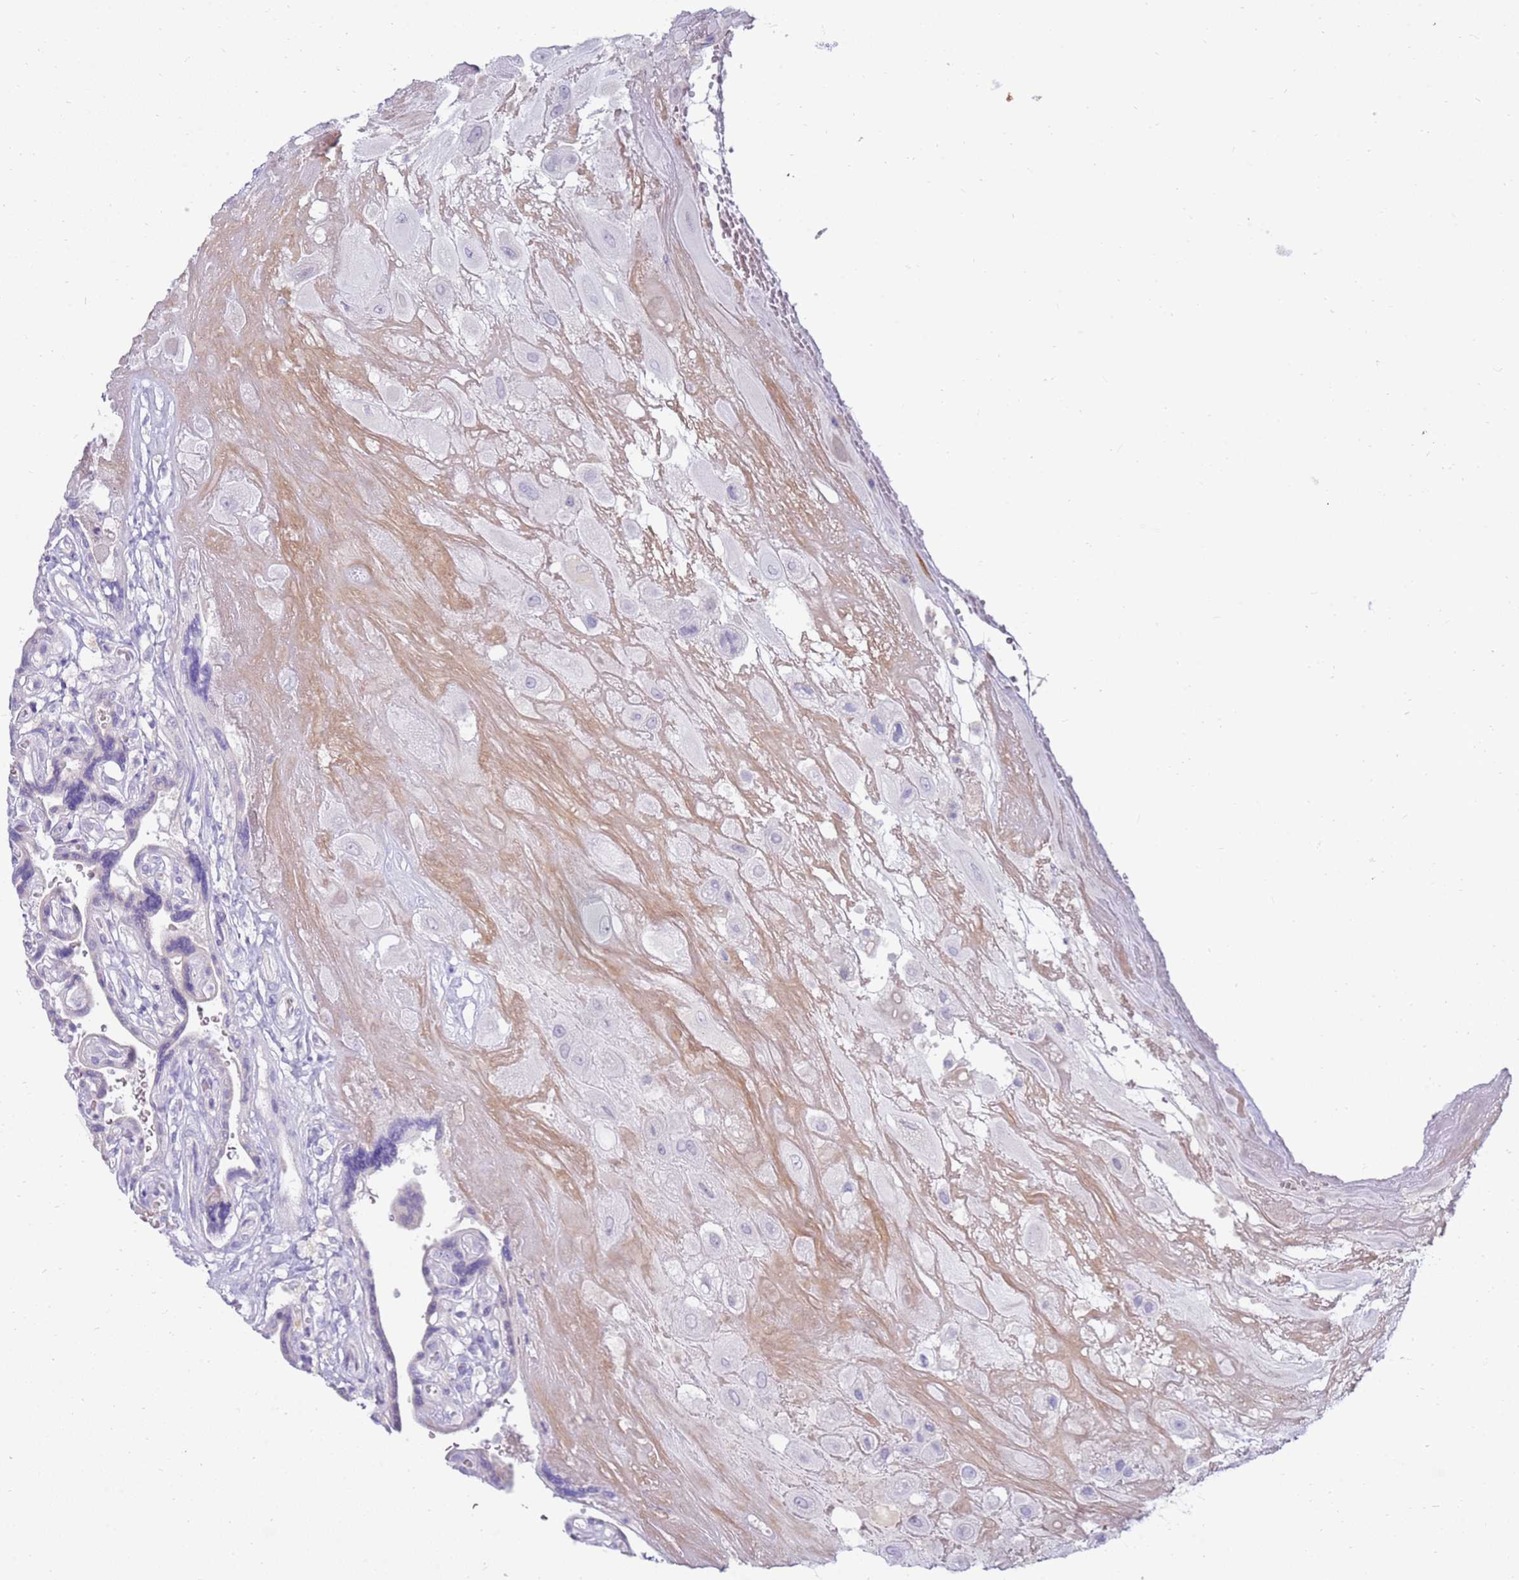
{"staining": {"intensity": "negative", "quantity": "none", "location": "none"}, "tissue": "placenta", "cell_type": "Decidual cells", "image_type": "normal", "snomed": [{"axis": "morphology", "description": "Normal tissue, NOS"}, {"axis": "topography", "description": "Placenta"}], "caption": "Immunohistochemistry micrograph of benign placenta: human placenta stained with DAB reveals no significant protein positivity in decidual cells. (Brightfield microscopy of DAB immunohistochemistry (IHC) at high magnification).", "gene": "EVPLL", "patient": {"sex": "female", "age": 32}}